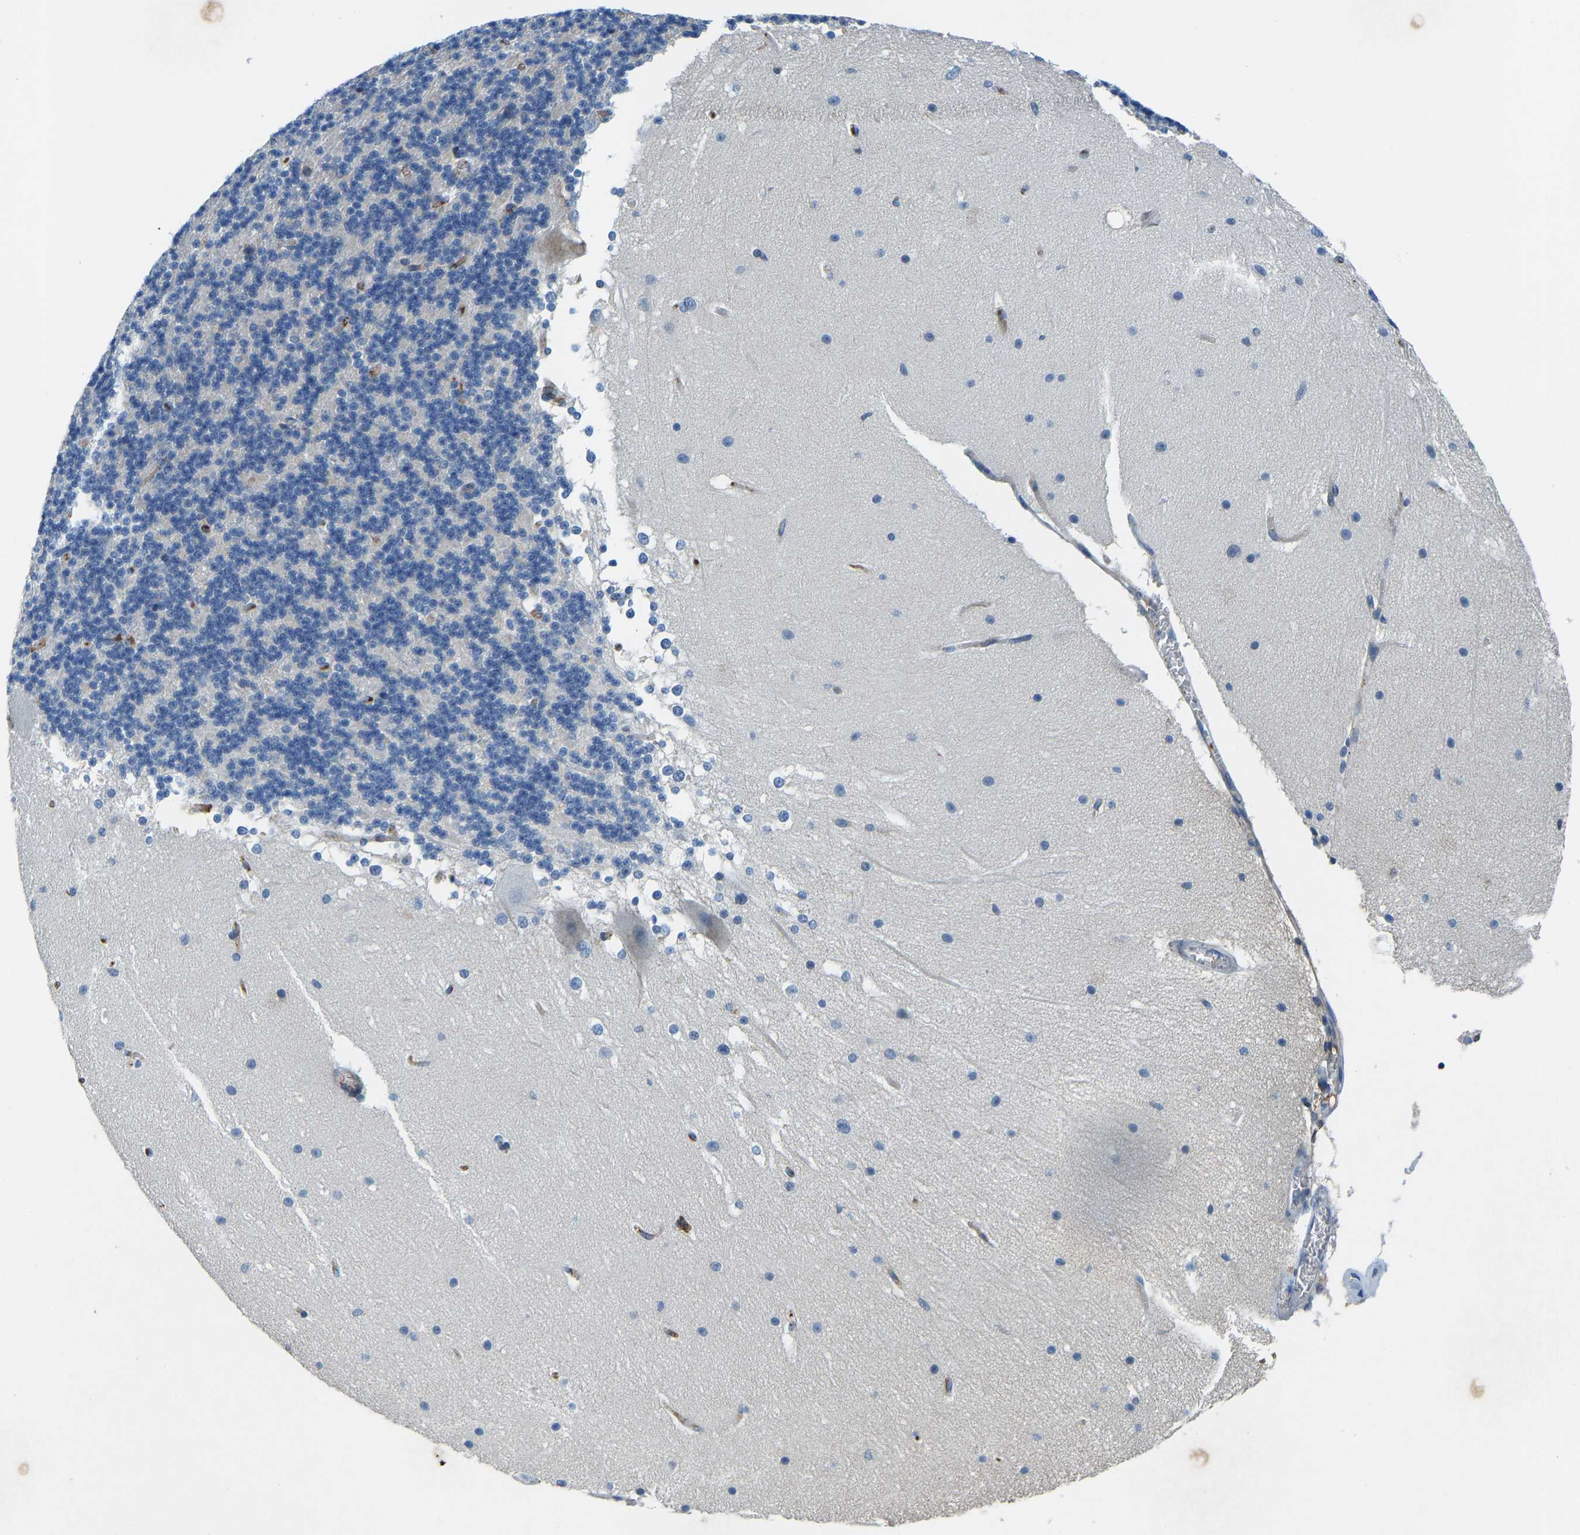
{"staining": {"intensity": "negative", "quantity": "none", "location": "none"}, "tissue": "cerebellum", "cell_type": "Cells in granular layer", "image_type": "normal", "snomed": [{"axis": "morphology", "description": "Normal tissue, NOS"}, {"axis": "topography", "description": "Cerebellum"}], "caption": "Protein analysis of unremarkable cerebellum exhibits no significant positivity in cells in granular layer. (Brightfield microscopy of DAB IHC at high magnification).", "gene": "THBS4", "patient": {"sex": "female", "age": 19}}